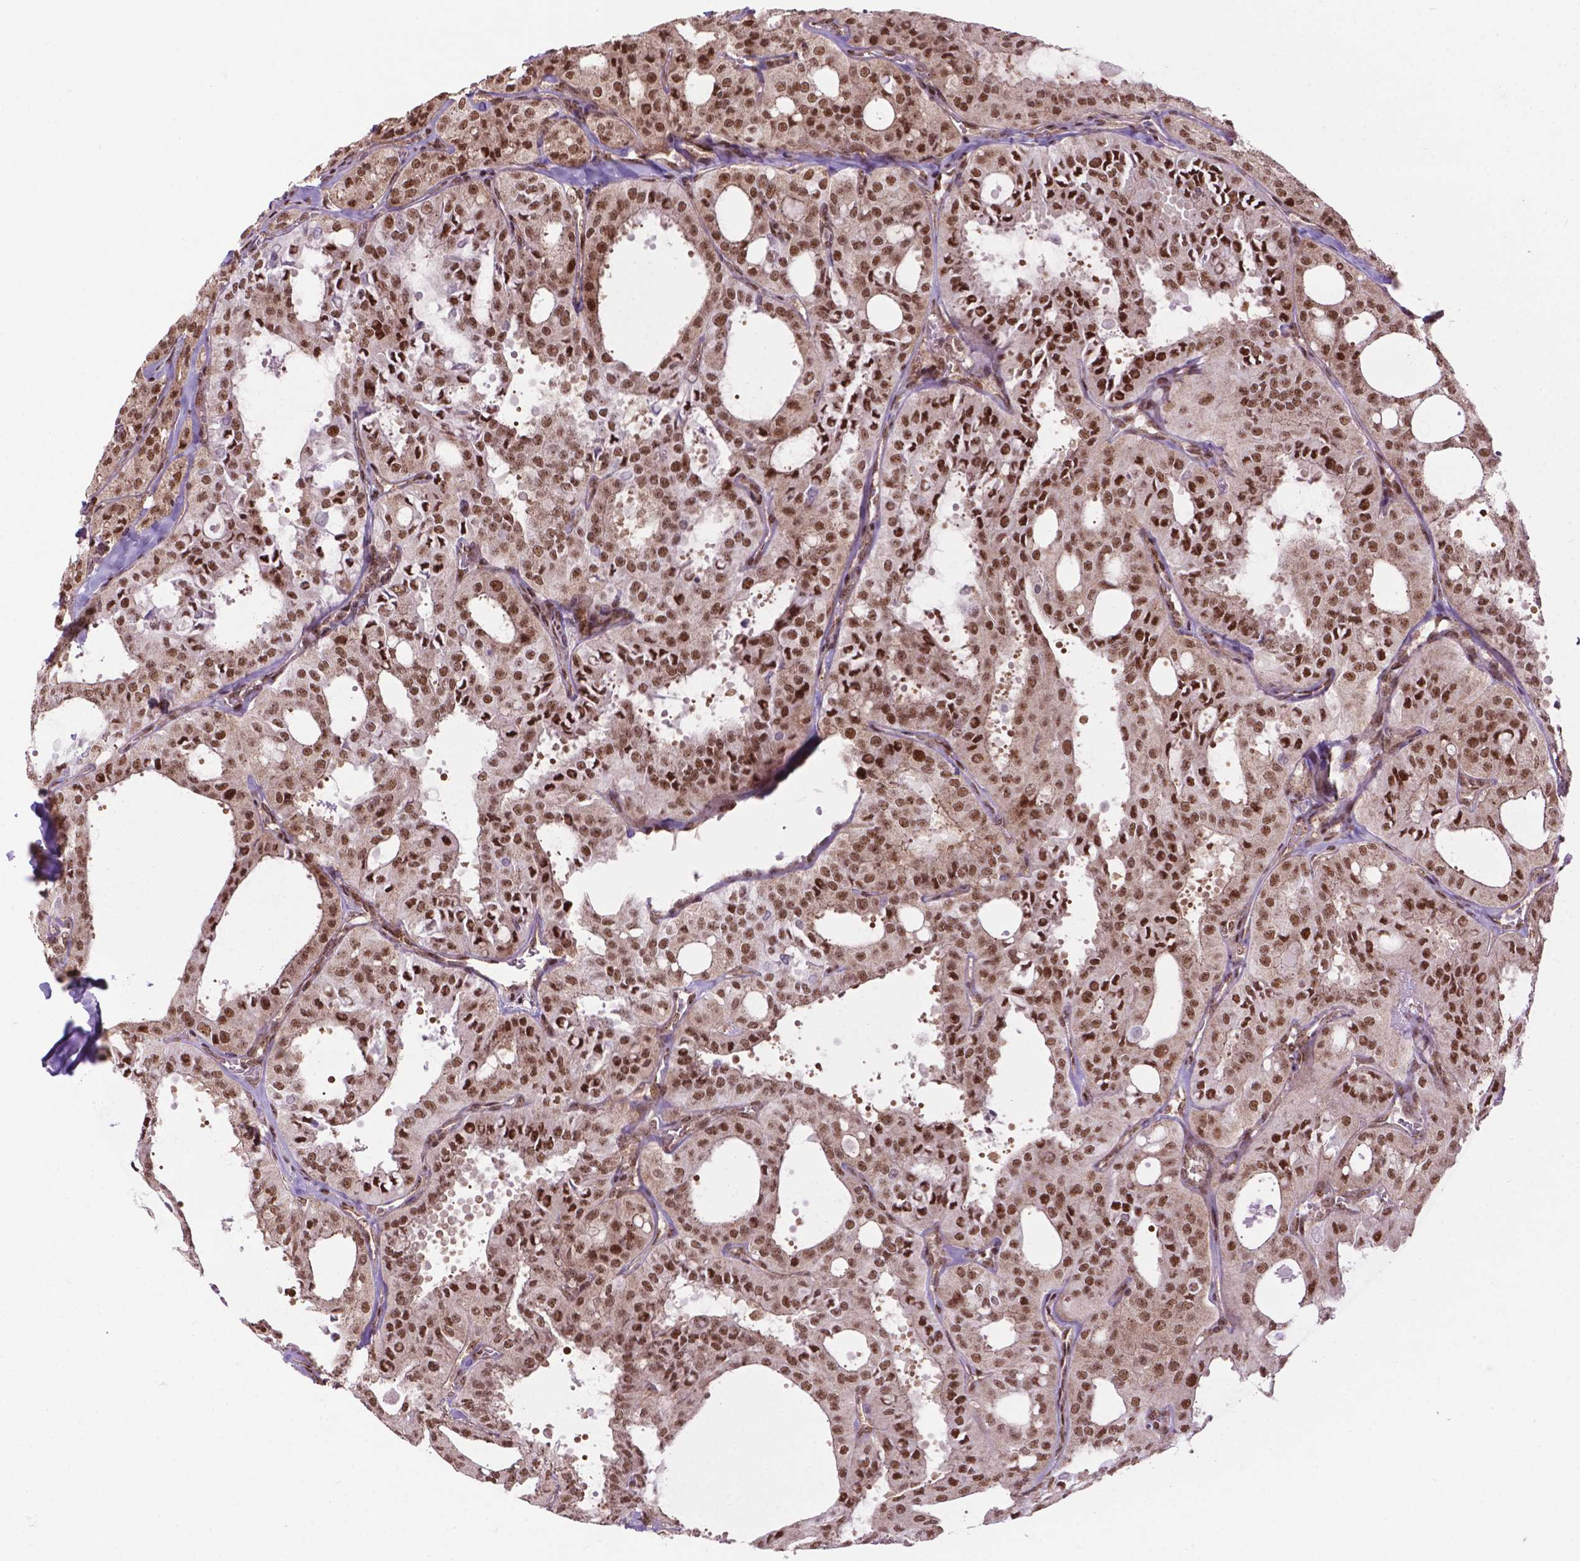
{"staining": {"intensity": "strong", "quantity": "25%-75%", "location": "nuclear"}, "tissue": "thyroid cancer", "cell_type": "Tumor cells", "image_type": "cancer", "snomed": [{"axis": "morphology", "description": "Follicular adenoma carcinoma, NOS"}, {"axis": "topography", "description": "Thyroid gland"}], "caption": "Immunohistochemistry (IHC) image of thyroid follicular adenoma carcinoma stained for a protein (brown), which shows high levels of strong nuclear expression in approximately 25%-75% of tumor cells.", "gene": "CSNK2A1", "patient": {"sex": "male", "age": 75}}